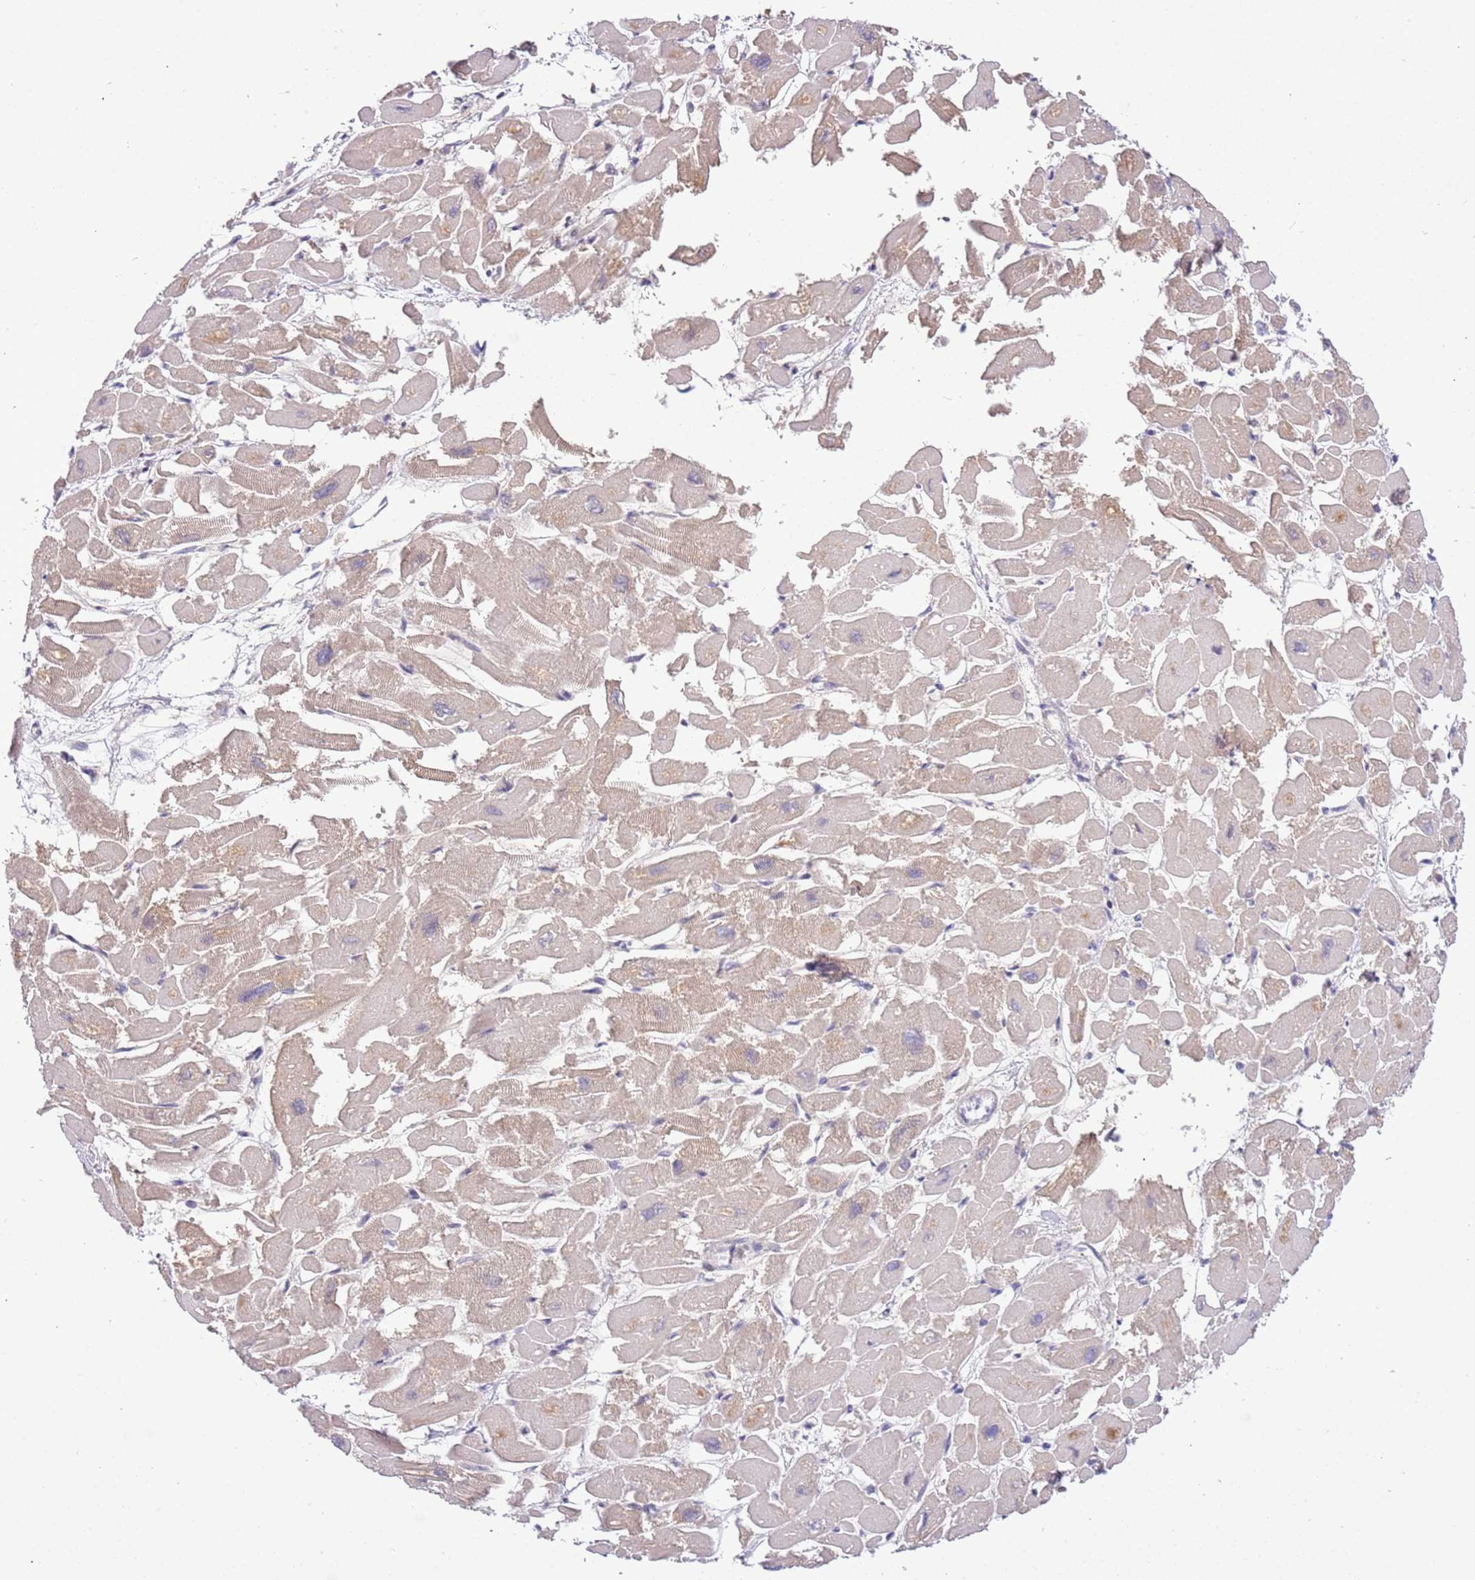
{"staining": {"intensity": "weak", "quantity": "<25%", "location": "cytoplasmic/membranous"}, "tissue": "heart muscle", "cell_type": "Cardiomyocytes", "image_type": "normal", "snomed": [{"axis": "morphology", "description": "Normal tissue, NOS"}, {"axis": "topography", "description": "Heart"}], "caption": "Photomicrograph shows no protein expression in cardiomyocytes of normal heart muscle.", "gene": "MAGEF1", "patient": {"sex": "male", "age": 54}}